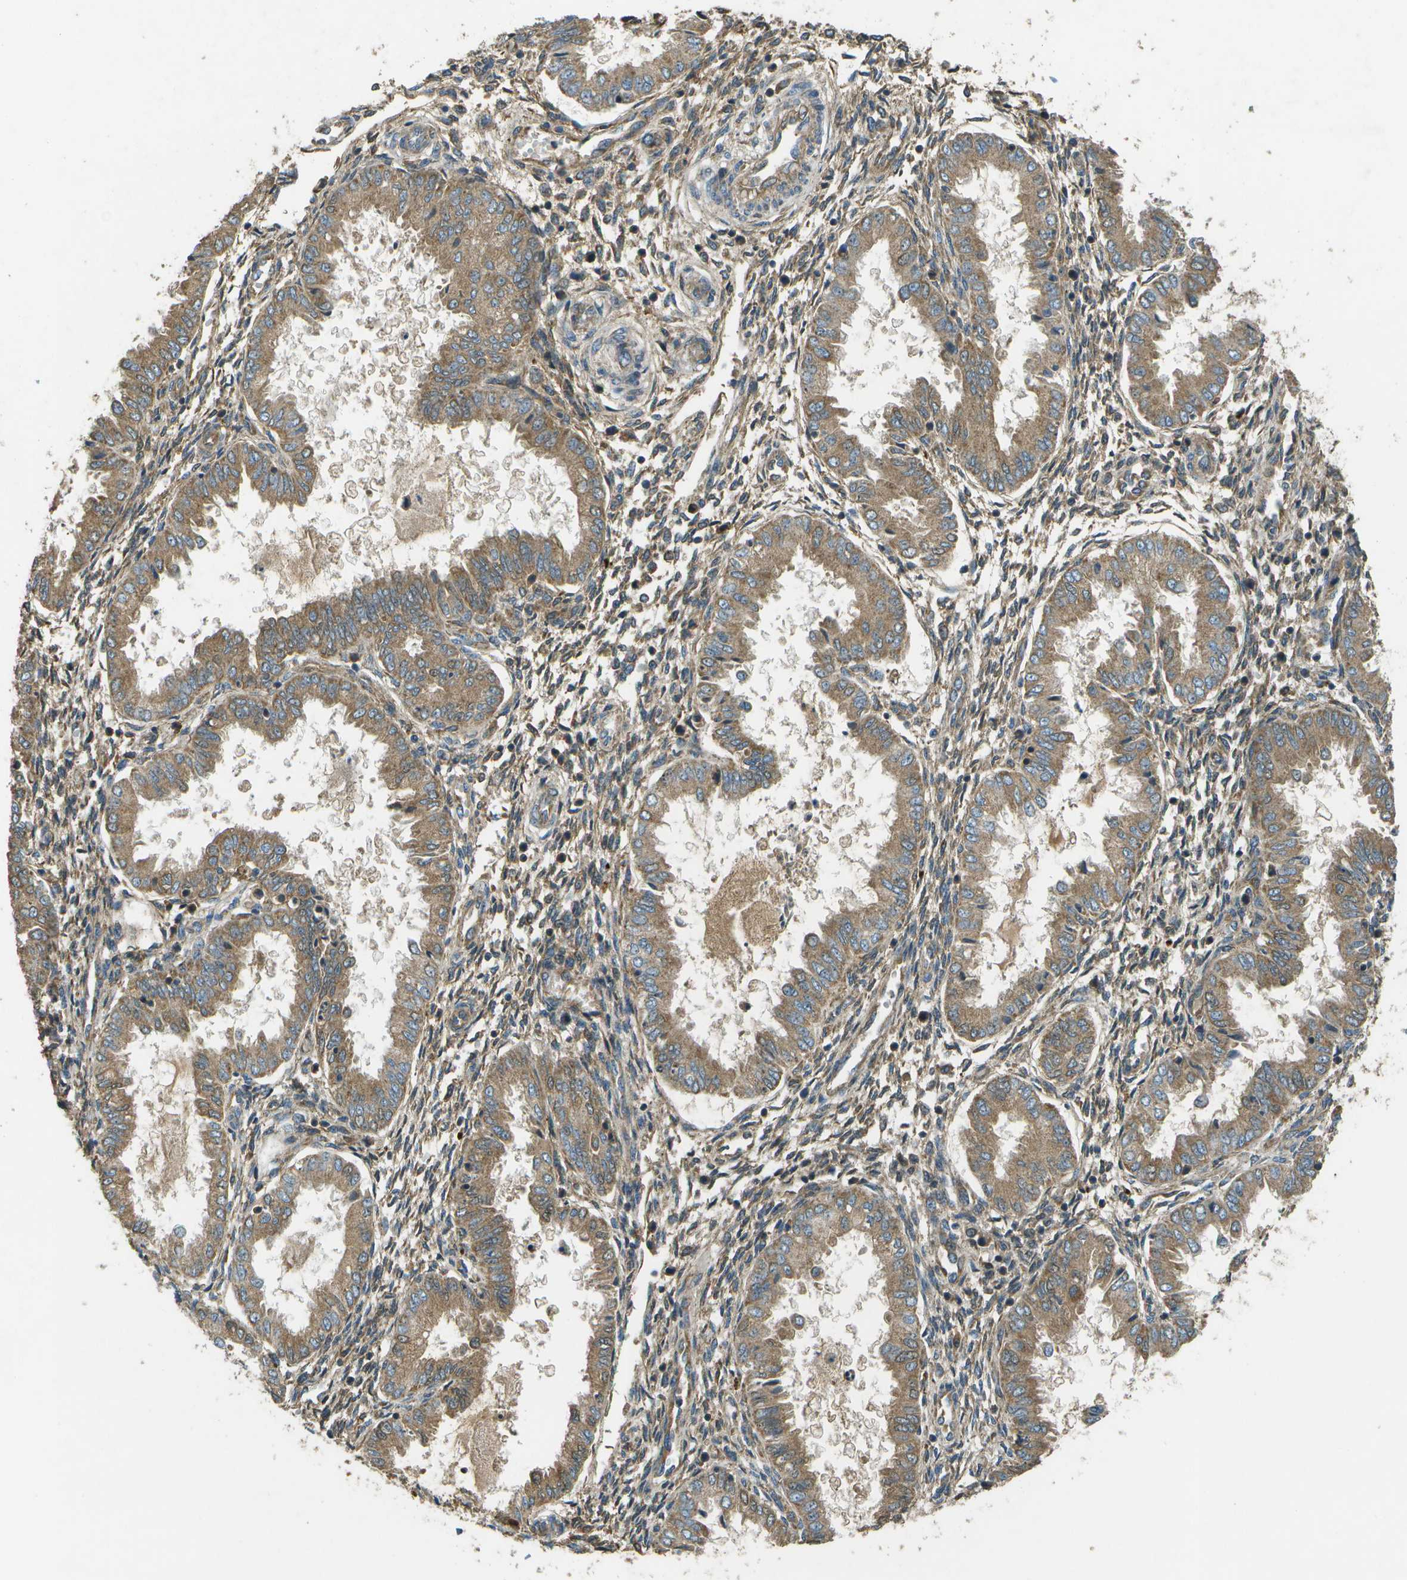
{"staining": {"intensity": "weak", "quantity": "25%-75%", "location": "cytoplasmic/membranous"}, "tissue": "endometrium", "cell_type": "Cells in endometrial stroma", "image_type": "normal", "snomed": [{"axis": "morphology", "description": "Normal tissue, NOS"}, {"axis": "topography", "description": "Endometrium"}], "caption": "Cells in endometrial stroma display low levels of weak cytoplasmic/membranous staining in approximately 25%-75% of cells in benign human endometrium.", "gene": "PXYLP1", "patient": {"sex": "female", "age": 33}}